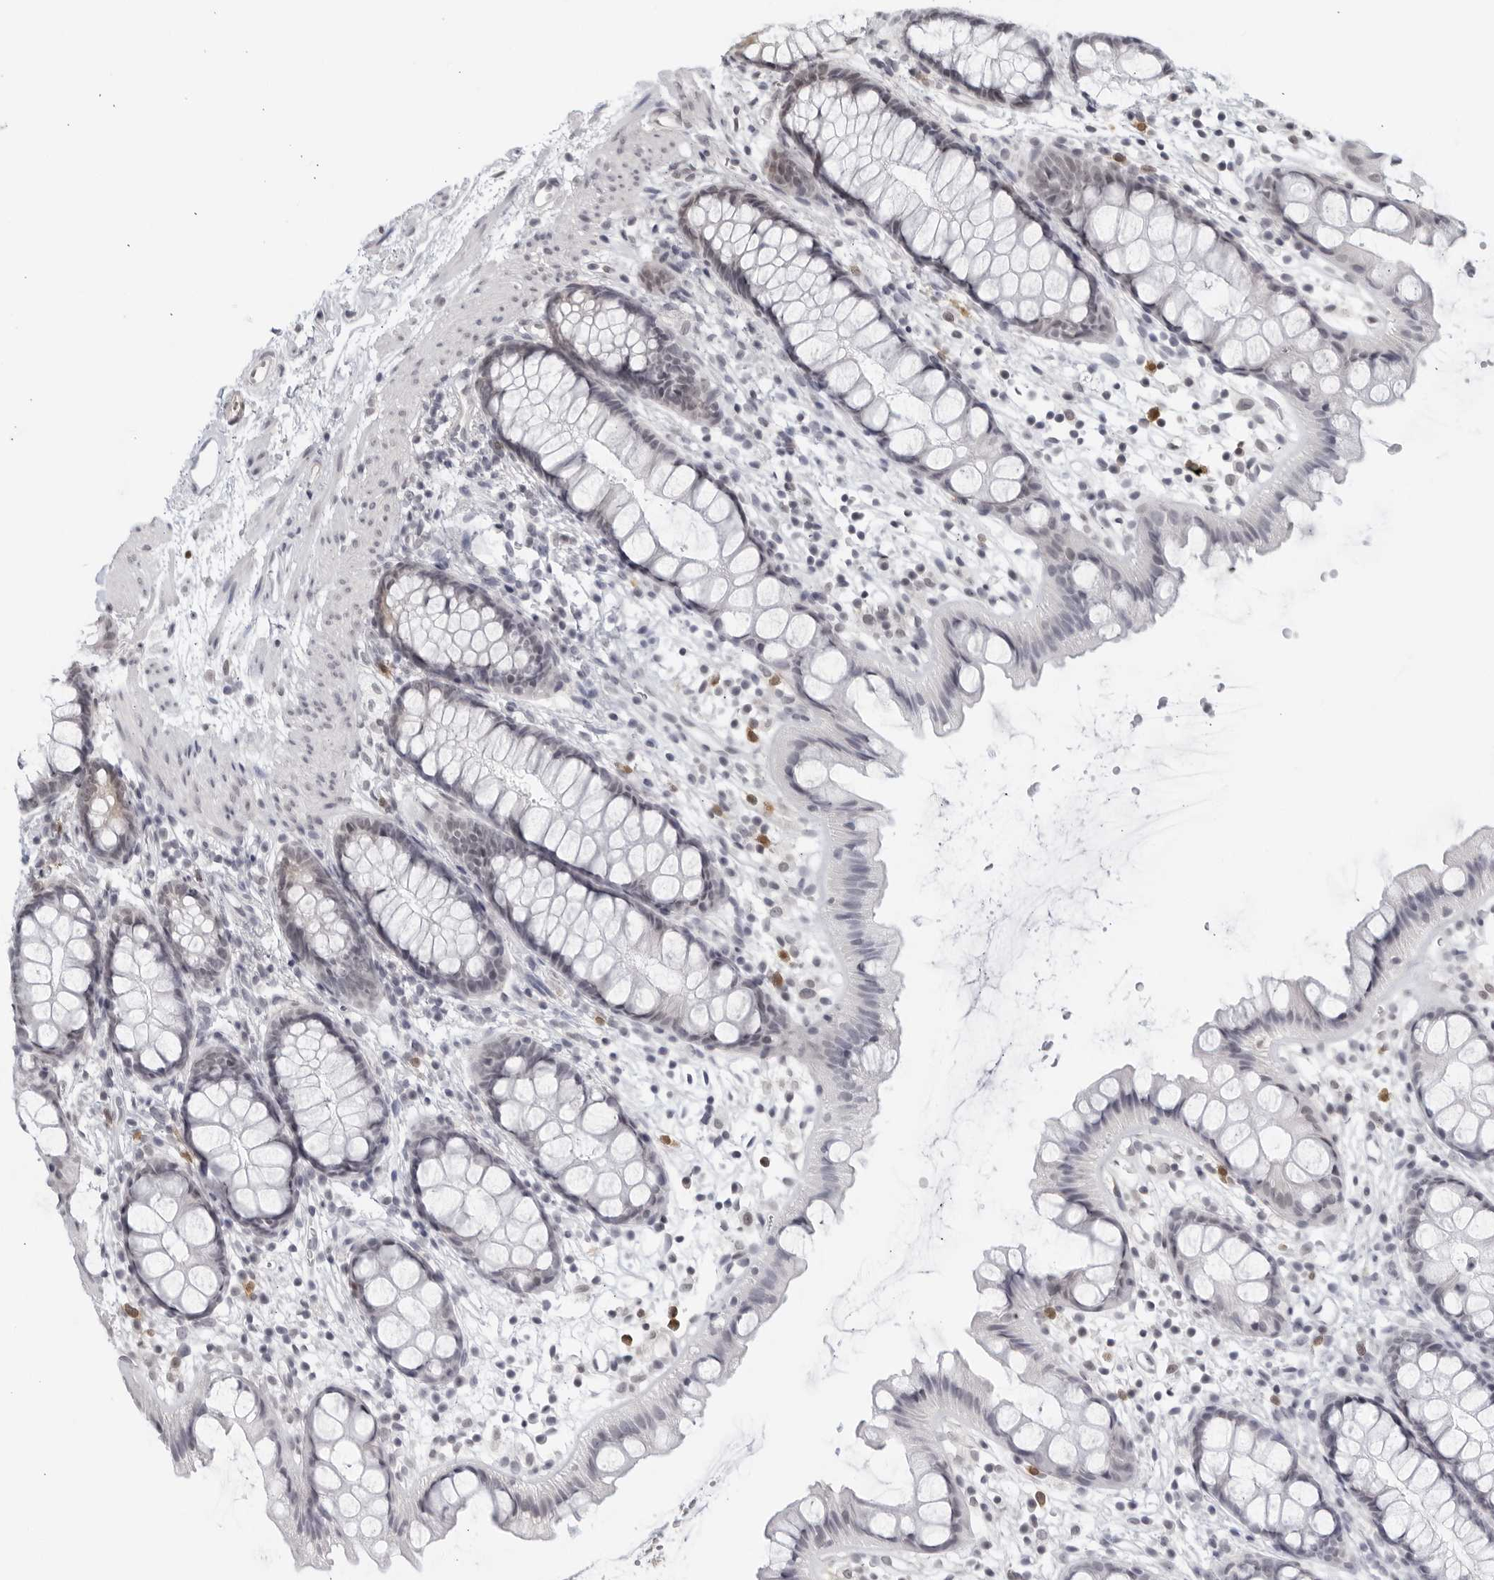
{"staining": {"intensity": "negative", "quantity": "none", "location": "none"}, "tissue": "rectum", "cell_type": "Glandular cells", "image_type": "normal", "snomed": [{"axis": "morphology", "description": "Normal tissue, NOS"}, {"axis": "topography", "description": "Rectum"}], "caption": "High power microscopy micrograph of an IHC histopathology image of unremarkable rectum, revealing no significant expression in glandular cells. (IHC, brightfield microscopy, high magnification).", "gene": "RAB11FIP3", "patient": {"sex": "female", "age": 65}}